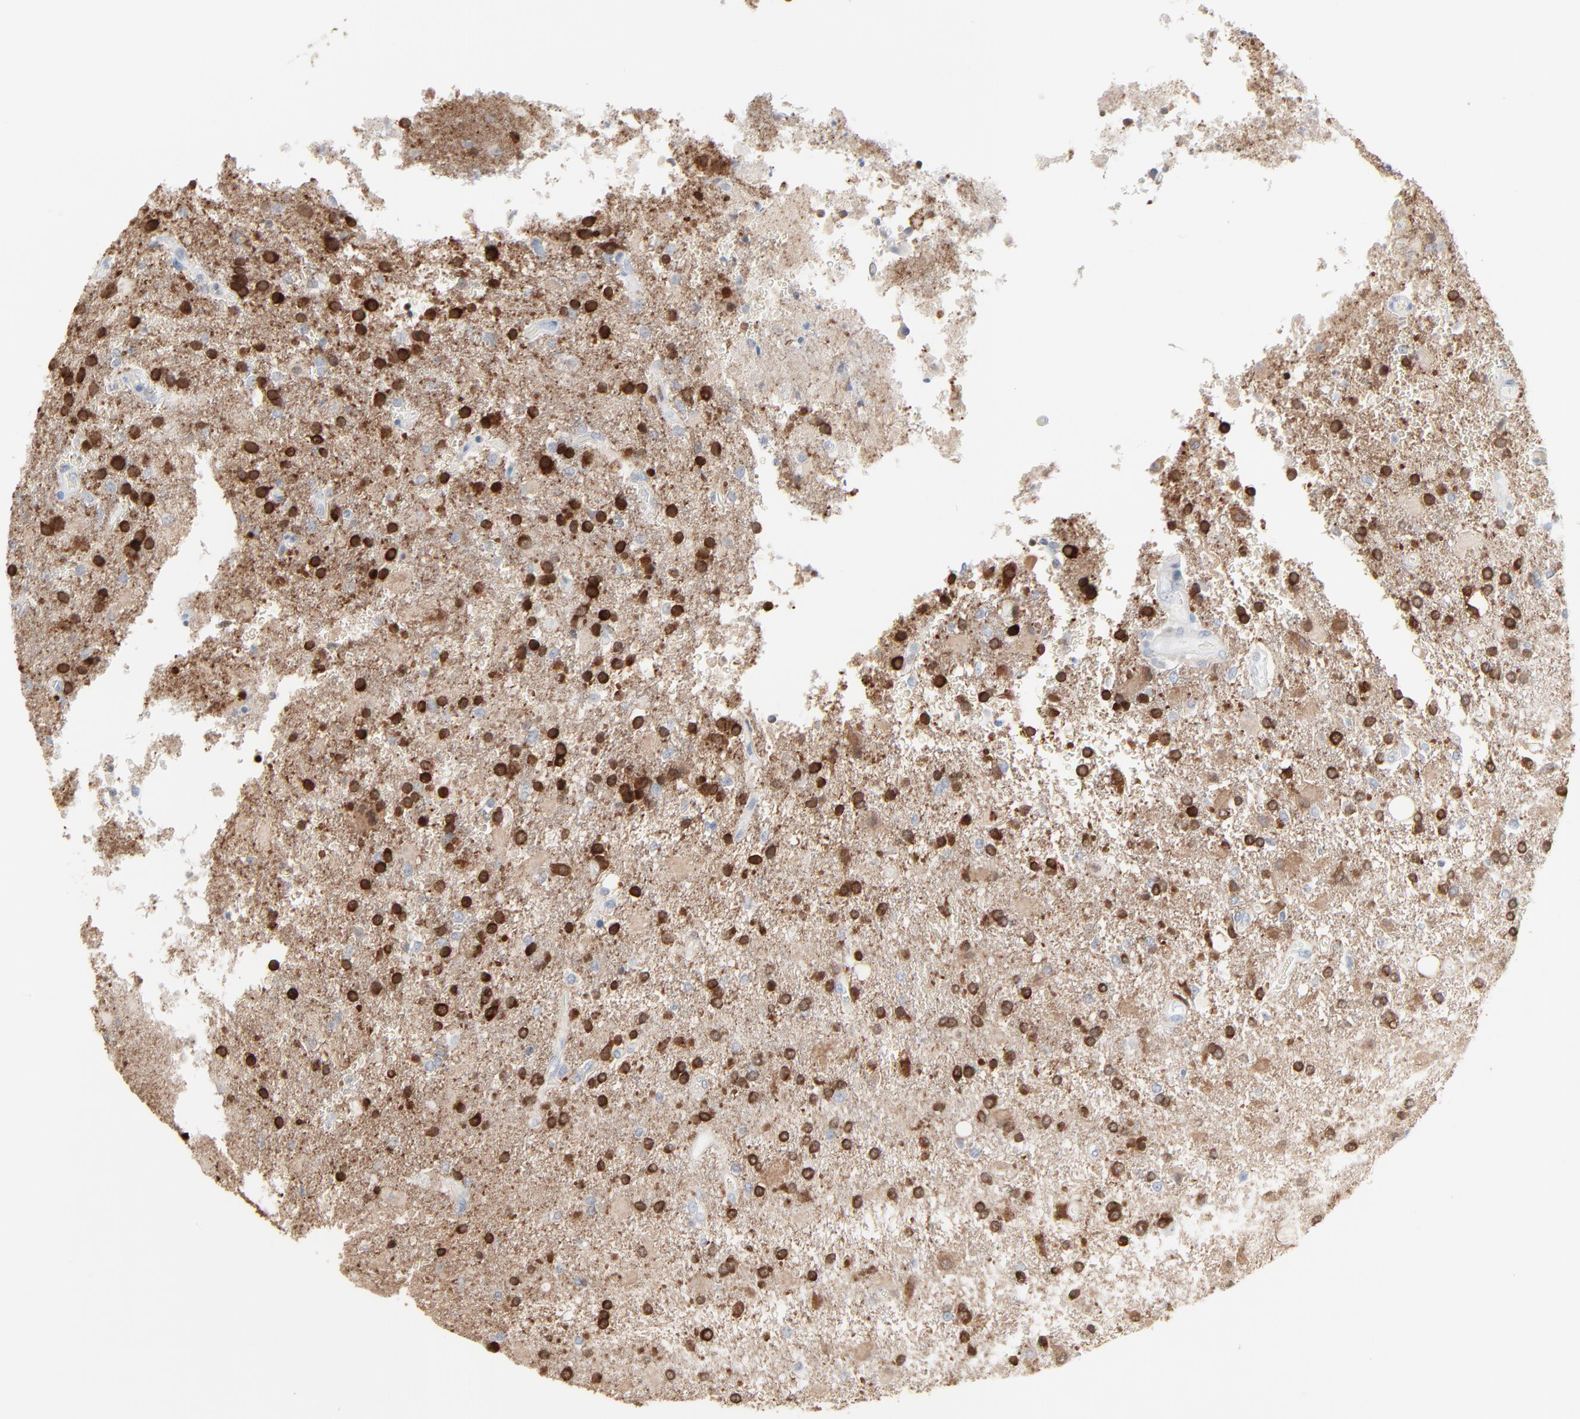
{"staining": {"intensity": "strong", "quantity": ">75%", "location": "cytoplasmic/membranous,nuclear"}, "tissue": "glioma", "cell_type": "Tumor cells", "image_type": "cancer", "snomed": [{"axis": "morphology", "description": "Glioma, malignant, High grade"}, {"axis": "topography", "description": "Cerebral cortex"}], "caption": "Protein expression analysis of malignant high-grade glioma shows strong cytoplasmic/membranous and nuclear staining in about >75% of tumor cells.", "gene": "PHGDH", "patient": {"sex": "male", "age": 79}}